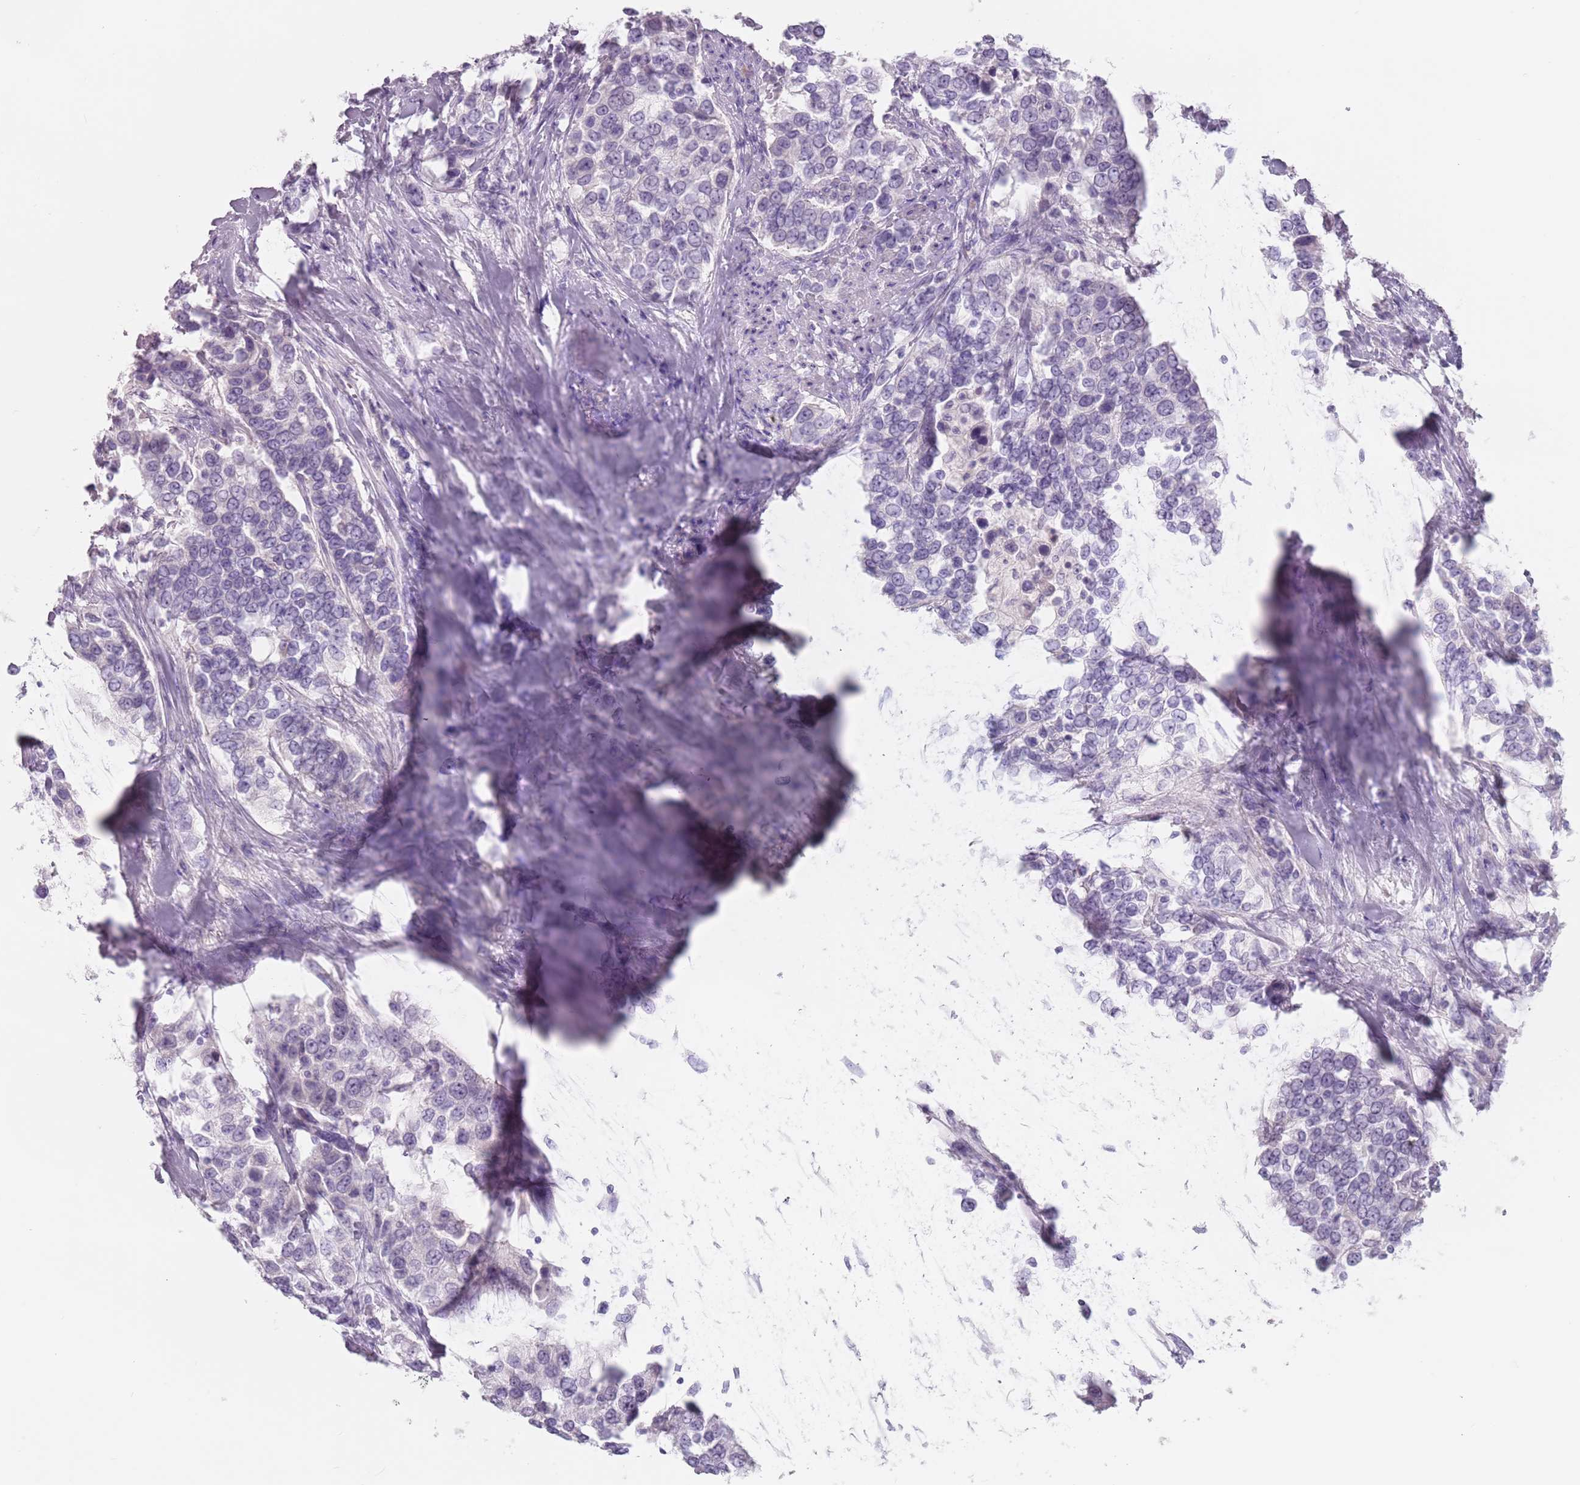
{"staining": {"intensity": "negative", "quantity": "none", "location": "none"}, "tissue": "urothelial cancer", "cell_type": "Tumor cells", "image_type": "cancer", "snomed": [{"axis": "morphology", "description": "Urothelial carcinoma, High grade"}, {"axis": "topography", "description": "Urinary bladder"}], "caption": "Micrograph shows no significant protein positivity in tumor cells of high-grade urothelial carcinoma.", "gene": "ZNF584", "patient": {"sex": "female", "age": 80}}